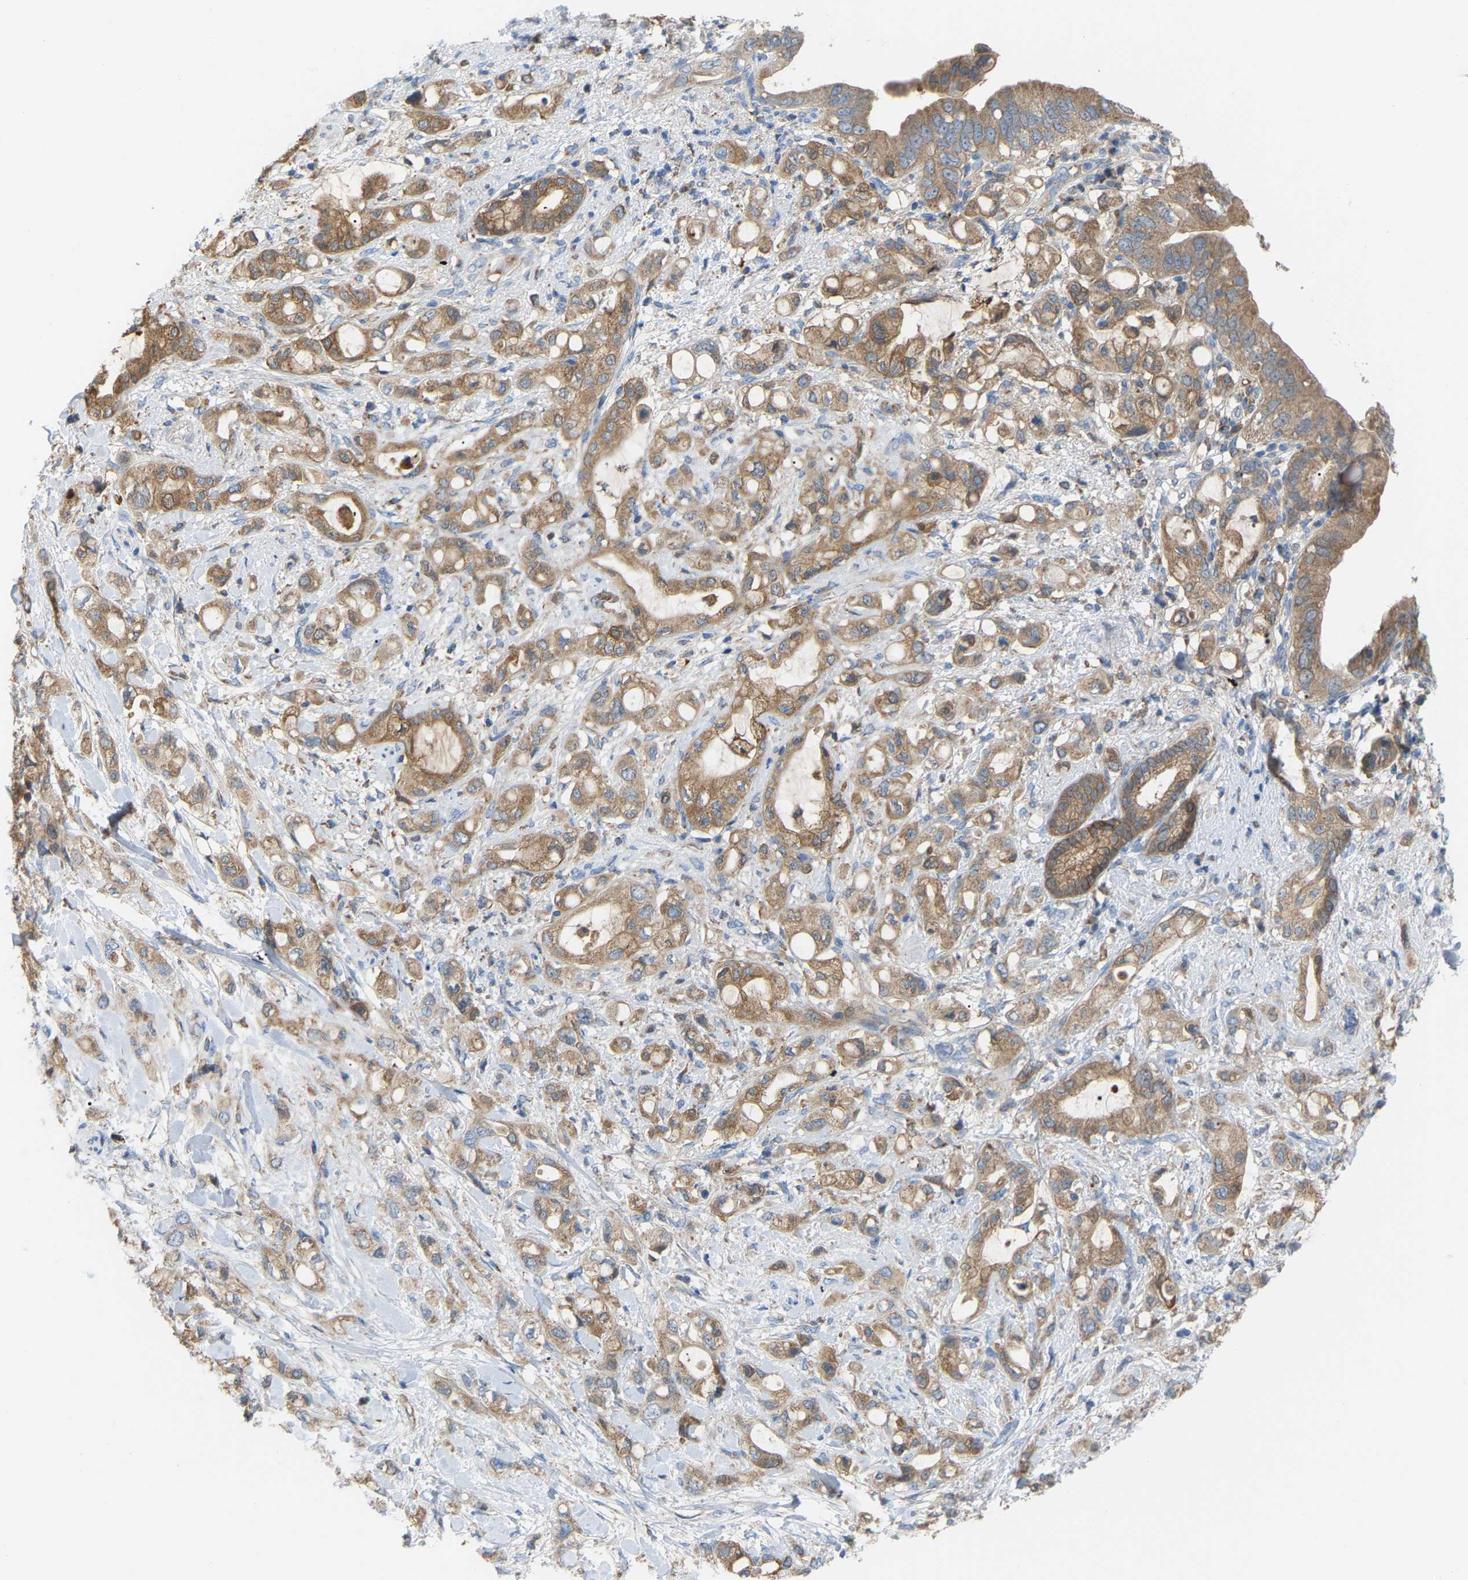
{"staining": {"intensity": "moderate", "quantity": "25%-75%", "location": "cytoplasmic/membranous"}, "tissue": "pancreatic cancer", "cell_type": "Tumor cells", "image_type": "cancer", "snomed": [{"axis": "morphology", "description": "Adenocarcinoma, NOS"}, {"axis": "topography", "description": "Pancreas"}], "caption": "High-power microscopy captured an immunohistochemistry histopathology image of pancreatic cancer, revealing moderate cytoplasmic/membranous expression in about 25%-75% of tumor cells.", "gene": "CROT", "patient": {"sex": "female", "age": 56}}